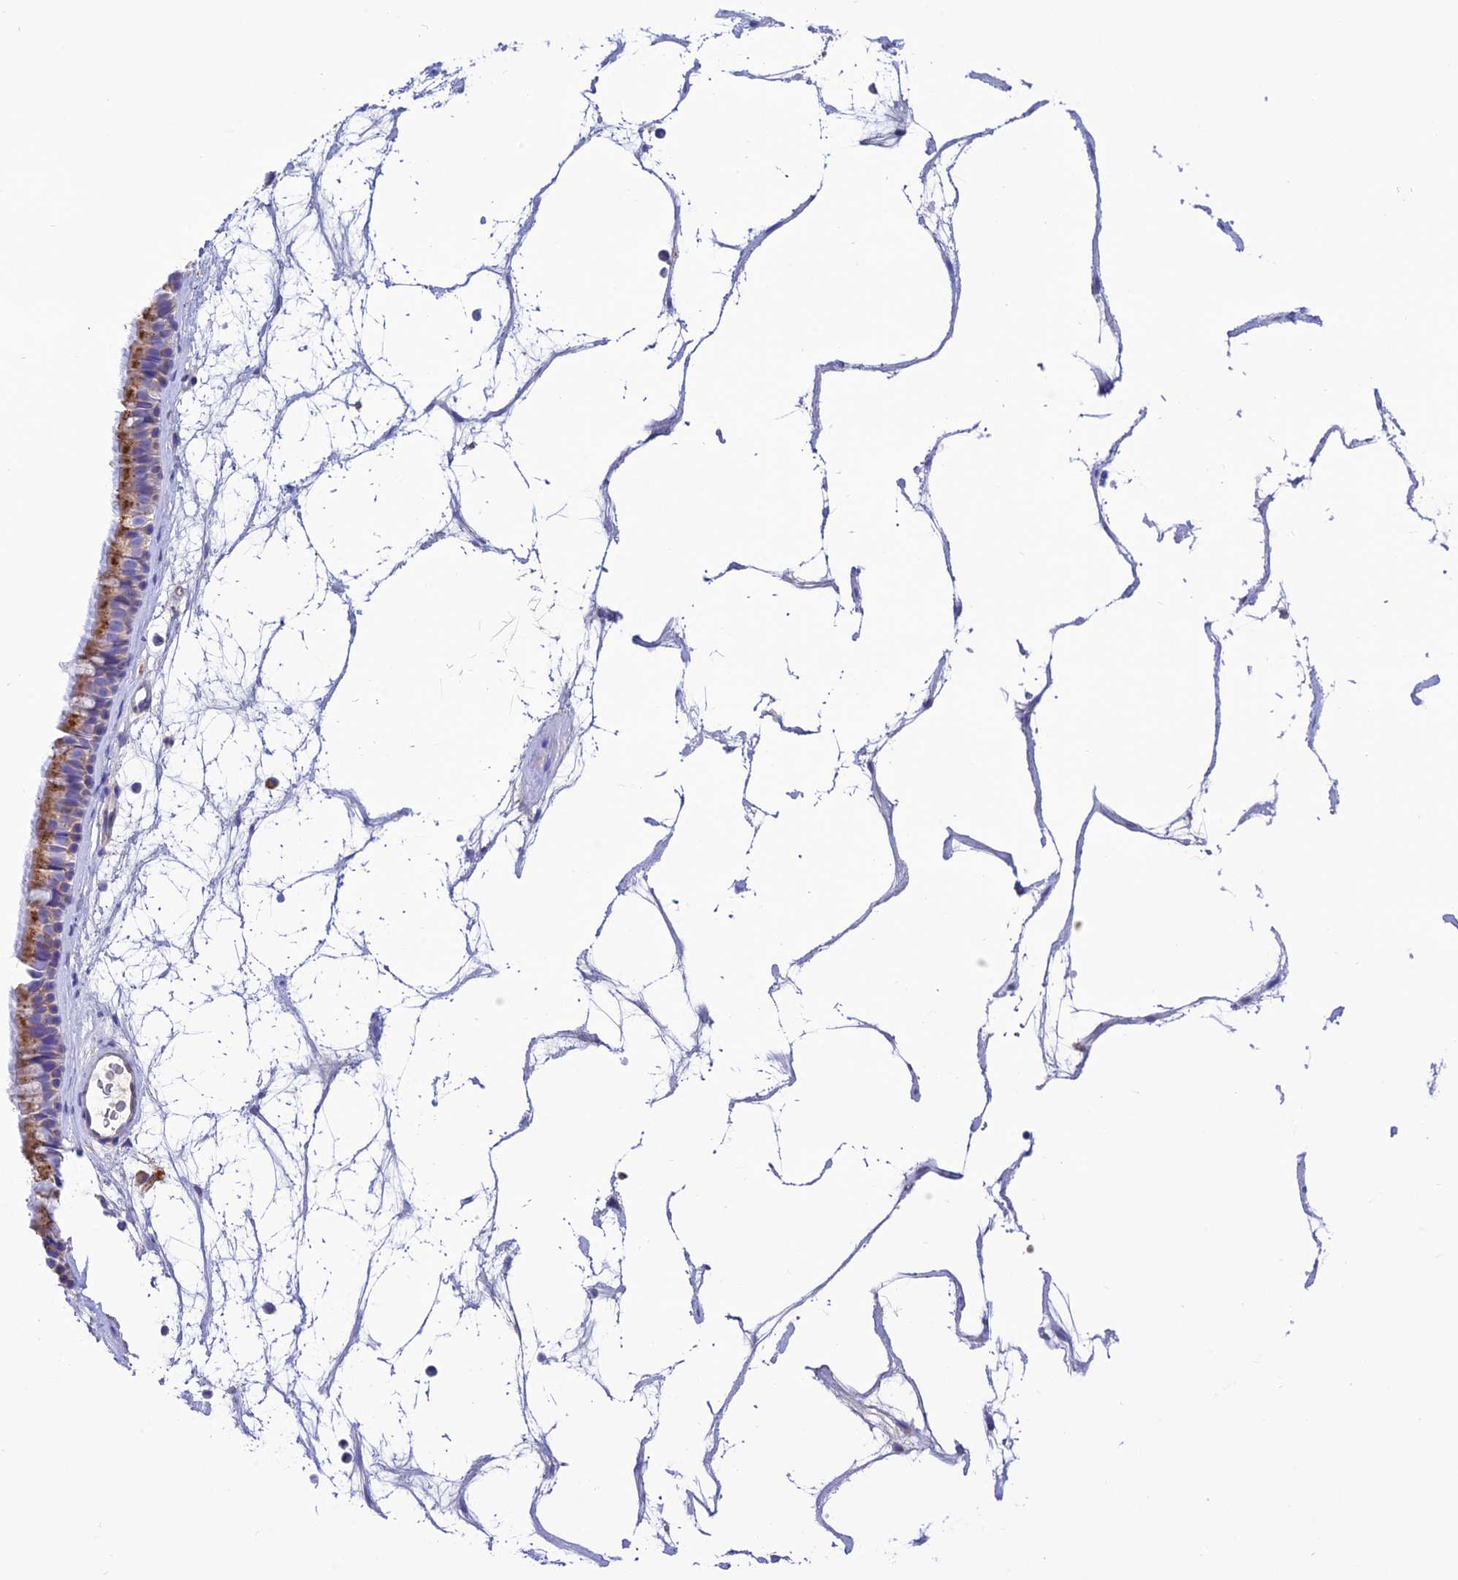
{"staining": {"intensity": "moderate", "quantity": "25%-75%", "location": "cytoplasmic/membranous"}, "tissue": "nasopharynx", "cell_type": "Respiratory epithelial cells", "image_type": "normal", "snomed": [{"axis": "morphology", "description": "Normal tissue, NOS"}, {"axis": "topography", "description": "Nasopharynx"}], "caption": "The micrograph shows a brown stain indicating the presence of a protein in the cytoplasmic/membranous of respiratory epithelial cells in nasopharynx.", "gene": "ENSG00000255439", "patient": {"sex": "male", "age": 64}}